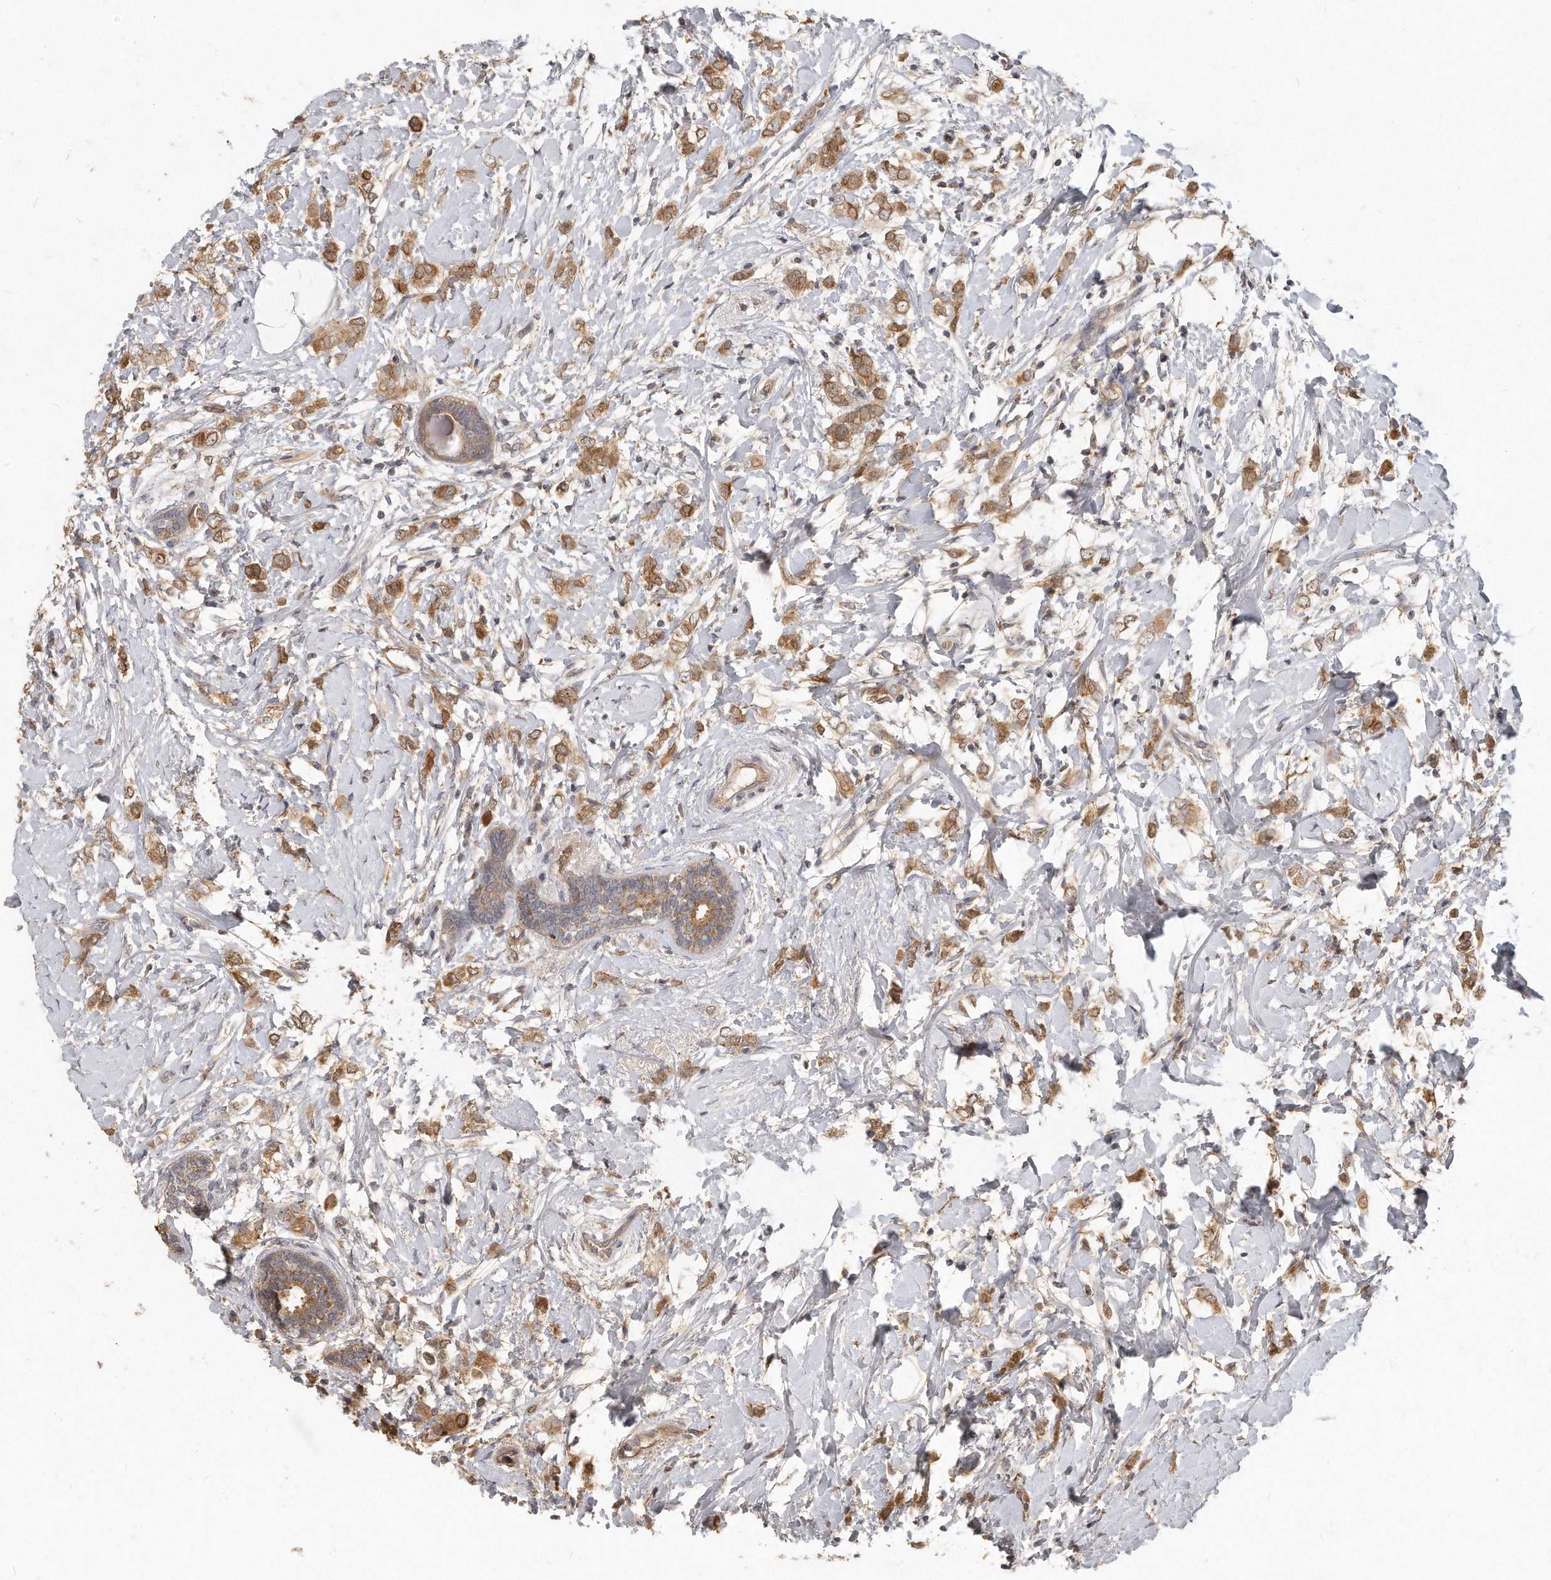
{"staining": {"intensity": "moderate", "quantity": ">75%", "location": "cytoplasmic/membranous"}, "tissue": "breast cancer", "cell_type": "Tumor cells", "image_type": "cancer", "snomed": [{"axis": "morphology", "description": "Normal tissue, NOS"}, {"axis": "morphology", "description": "Lobular carcinoma"}, {"axis": "topography", "description": "Breast"}], "caption": "Protein staining of lobular carcinoma (breast) tissue shows moderate cytoplasmic/membranous expression in about >75% of tumor cells.", "gene": "LGALS8", "patient": {"sex": "female", "age": 47}}